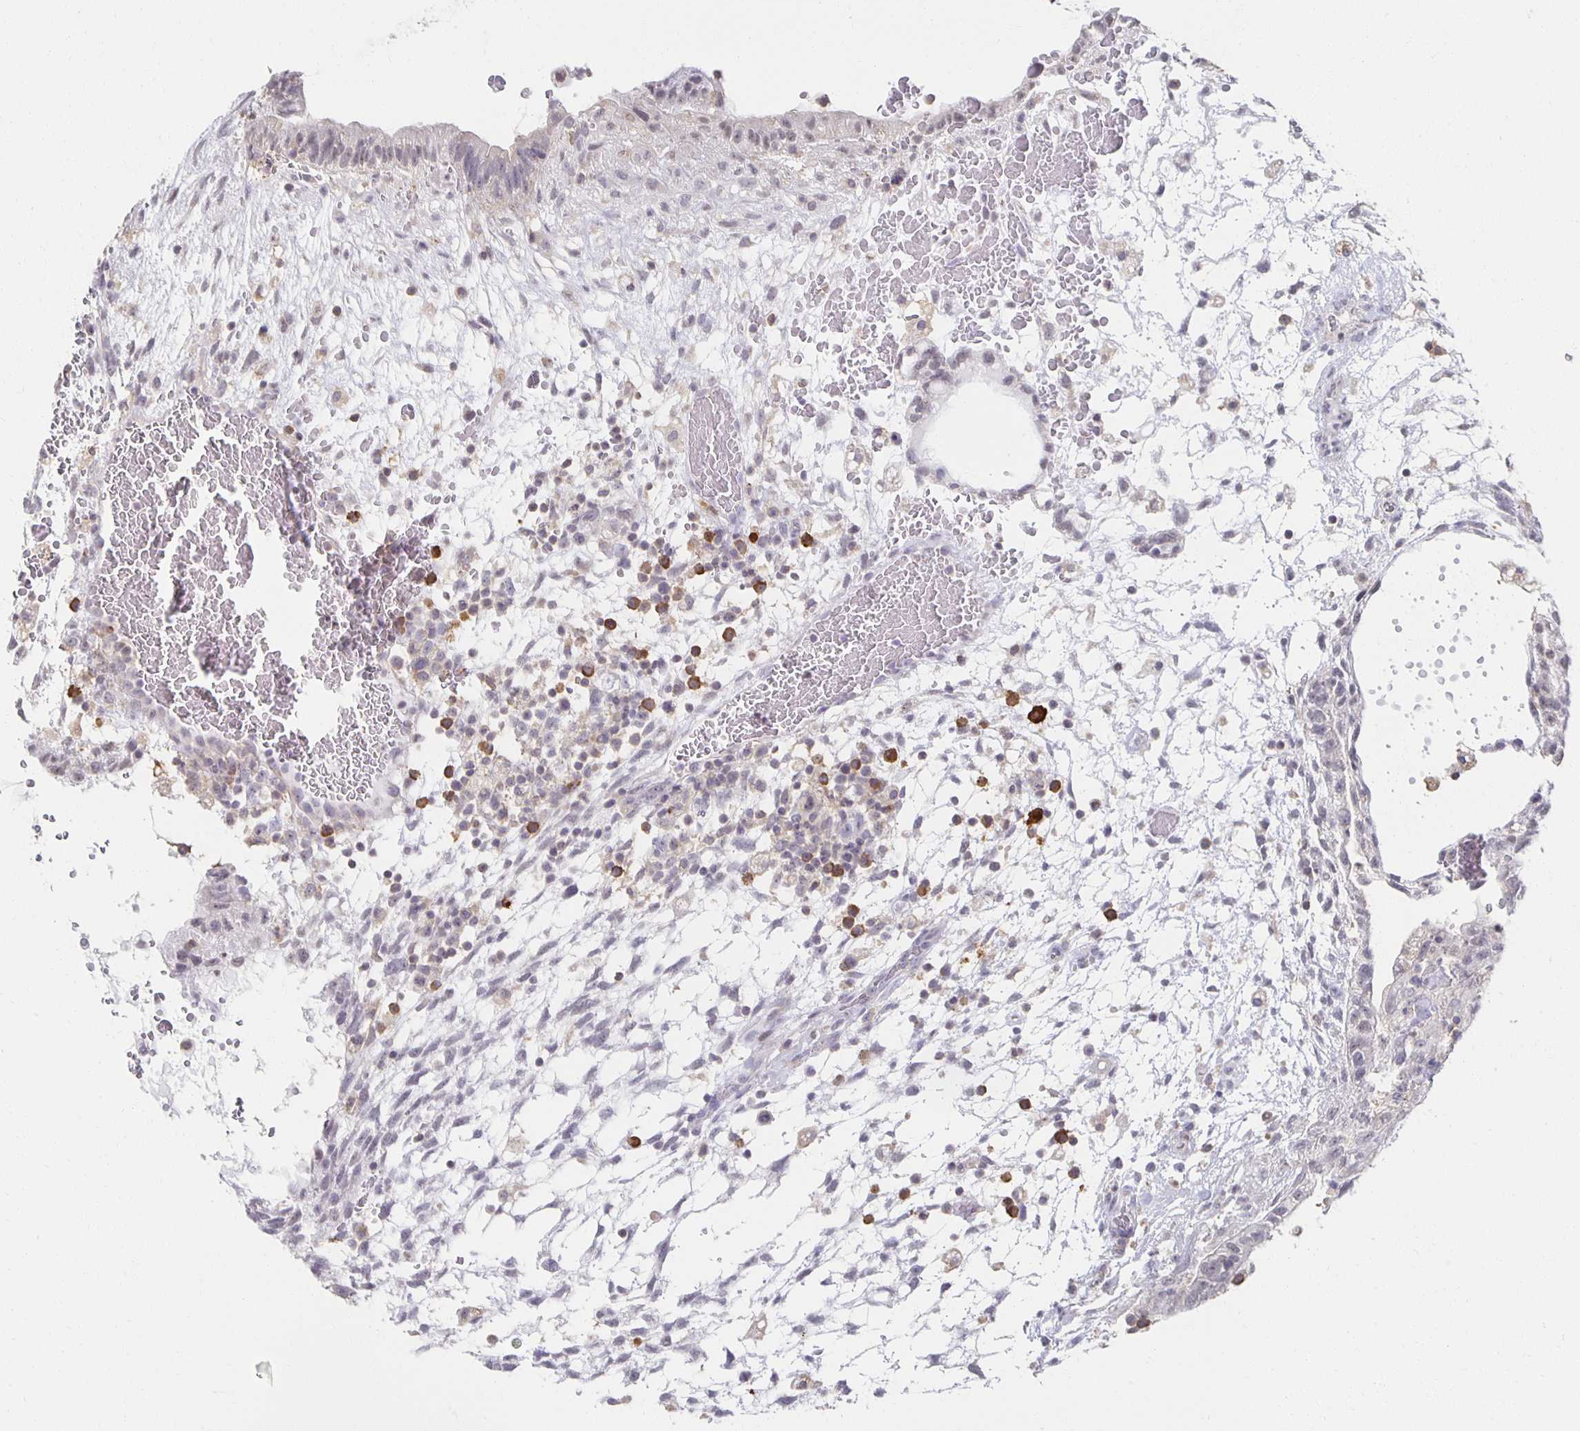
{"staining": {"intensity": "negative", "quantity": "none", "location": "none"}, "tissue": "testis cancer", "cell_type": "Tumor cells", "image_type": "cancer", "snomed": [{"axis": "morphology", "description": "Carcinoma, Embryonal, NOS"}, {"axis": "topography", "description": "Testis"}], "caption": "Immunohistochemistry (IHC) photomicrograph of testis cancer (embryonal carcinoma) stained for a protein (brown), which reveals no positivity in tumor cells.", "gene": "ZNF692", "patient": {"sex": "male", "age": 32}}